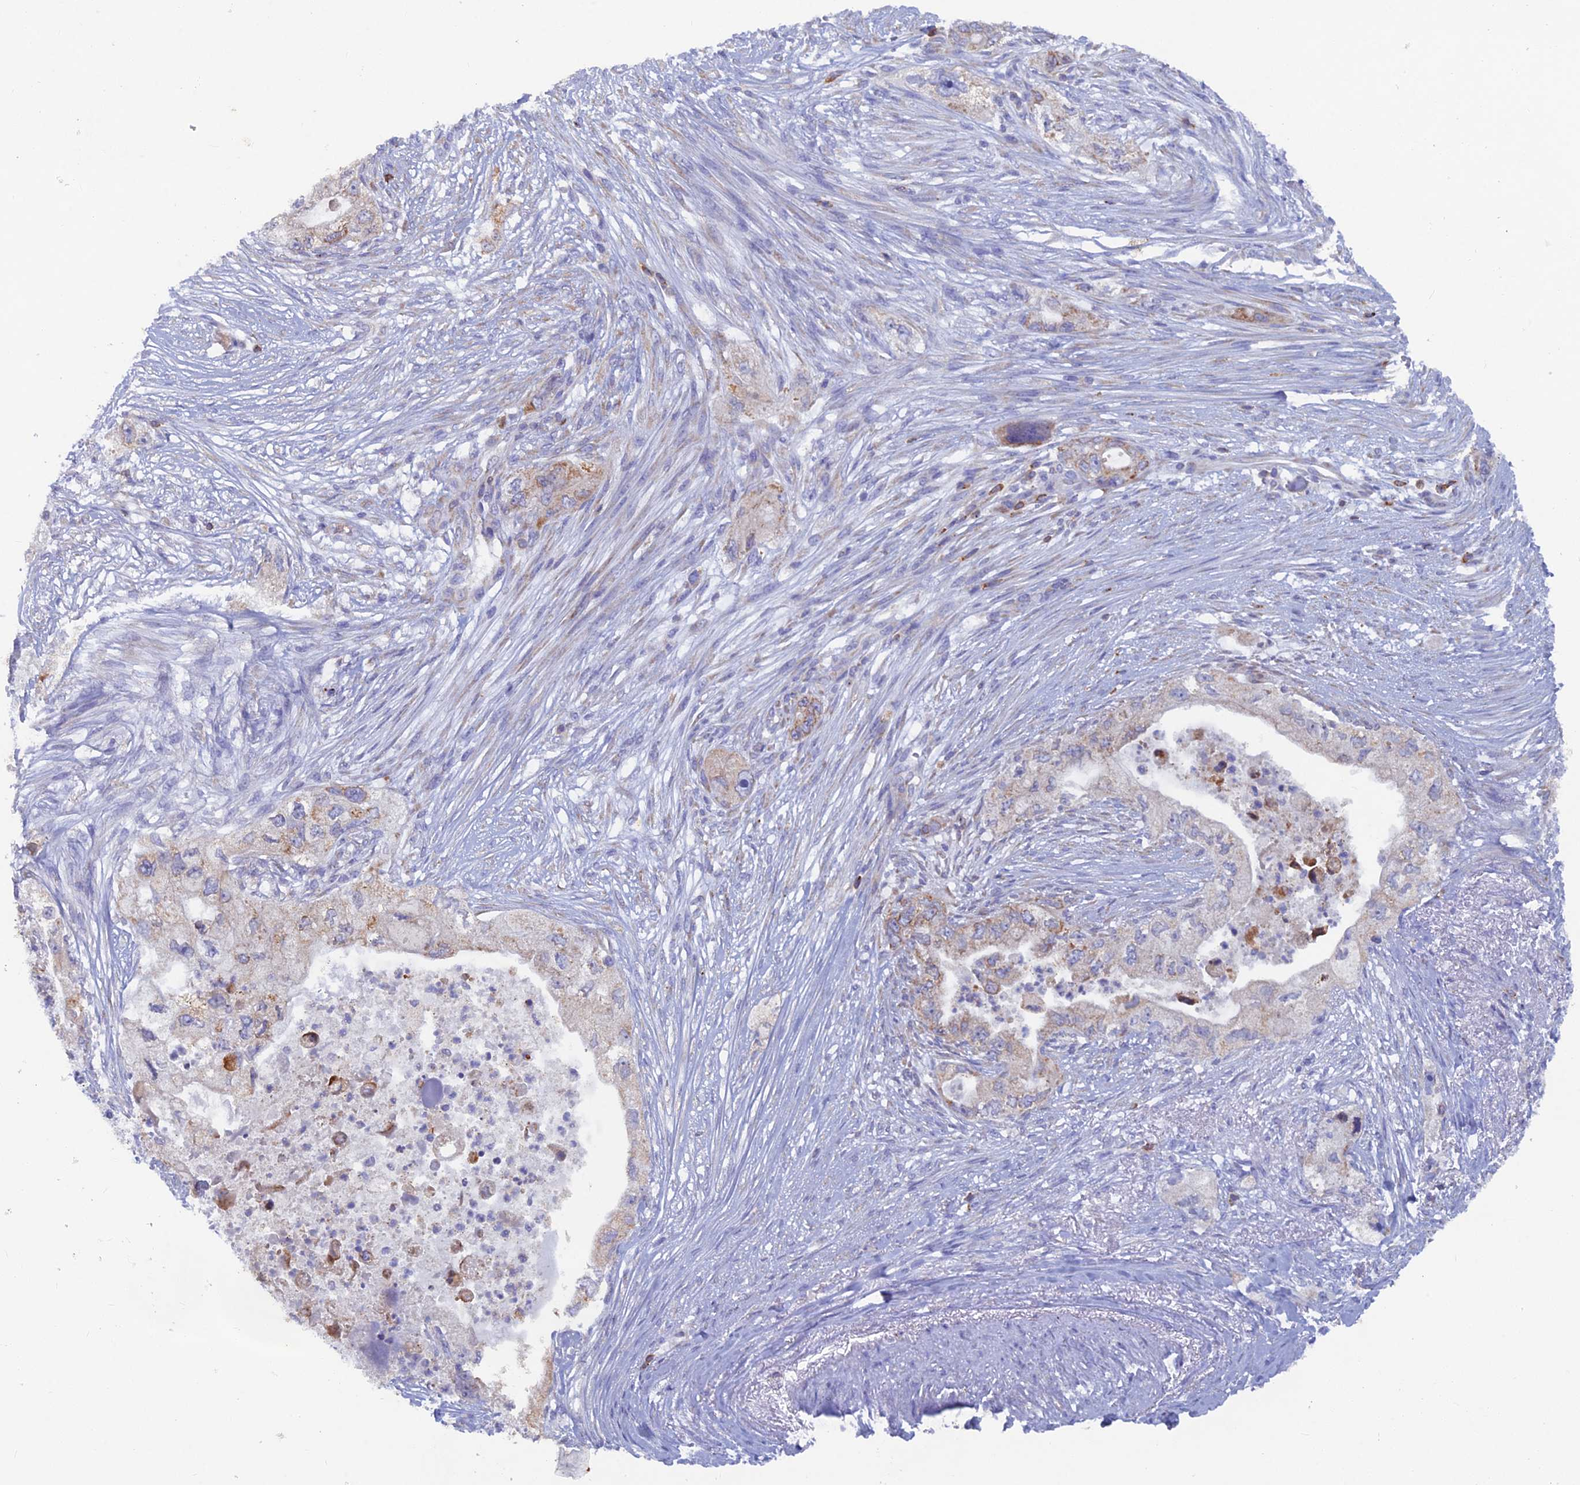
{"staining": {"intensity": "moderate", "quantity": "<25%", "location": "cytoplasmic/membranous"}, "tissue": "pancreatic cancer", "cell_type": "Tumor cells", "image_type": "cancer", "snomed": [{"axis": "morphology", "description": "Adenocarcinoma, NOS"}, {"axis": "topography", "description": "Pancreas"}], "caption": "IHC (DAB) staining of pancreatic cancer (adenocarcinoma) shows moderate cytoplasmic/membranous protein positivity in about <25% of tumor cells. The staining was performed using DAB, with brown indicating positive protein expression. Nuclei are stained blue with hematoxylin.", "gene": "ABI3BP", "patient": {"sex": "female", "age": 73}}